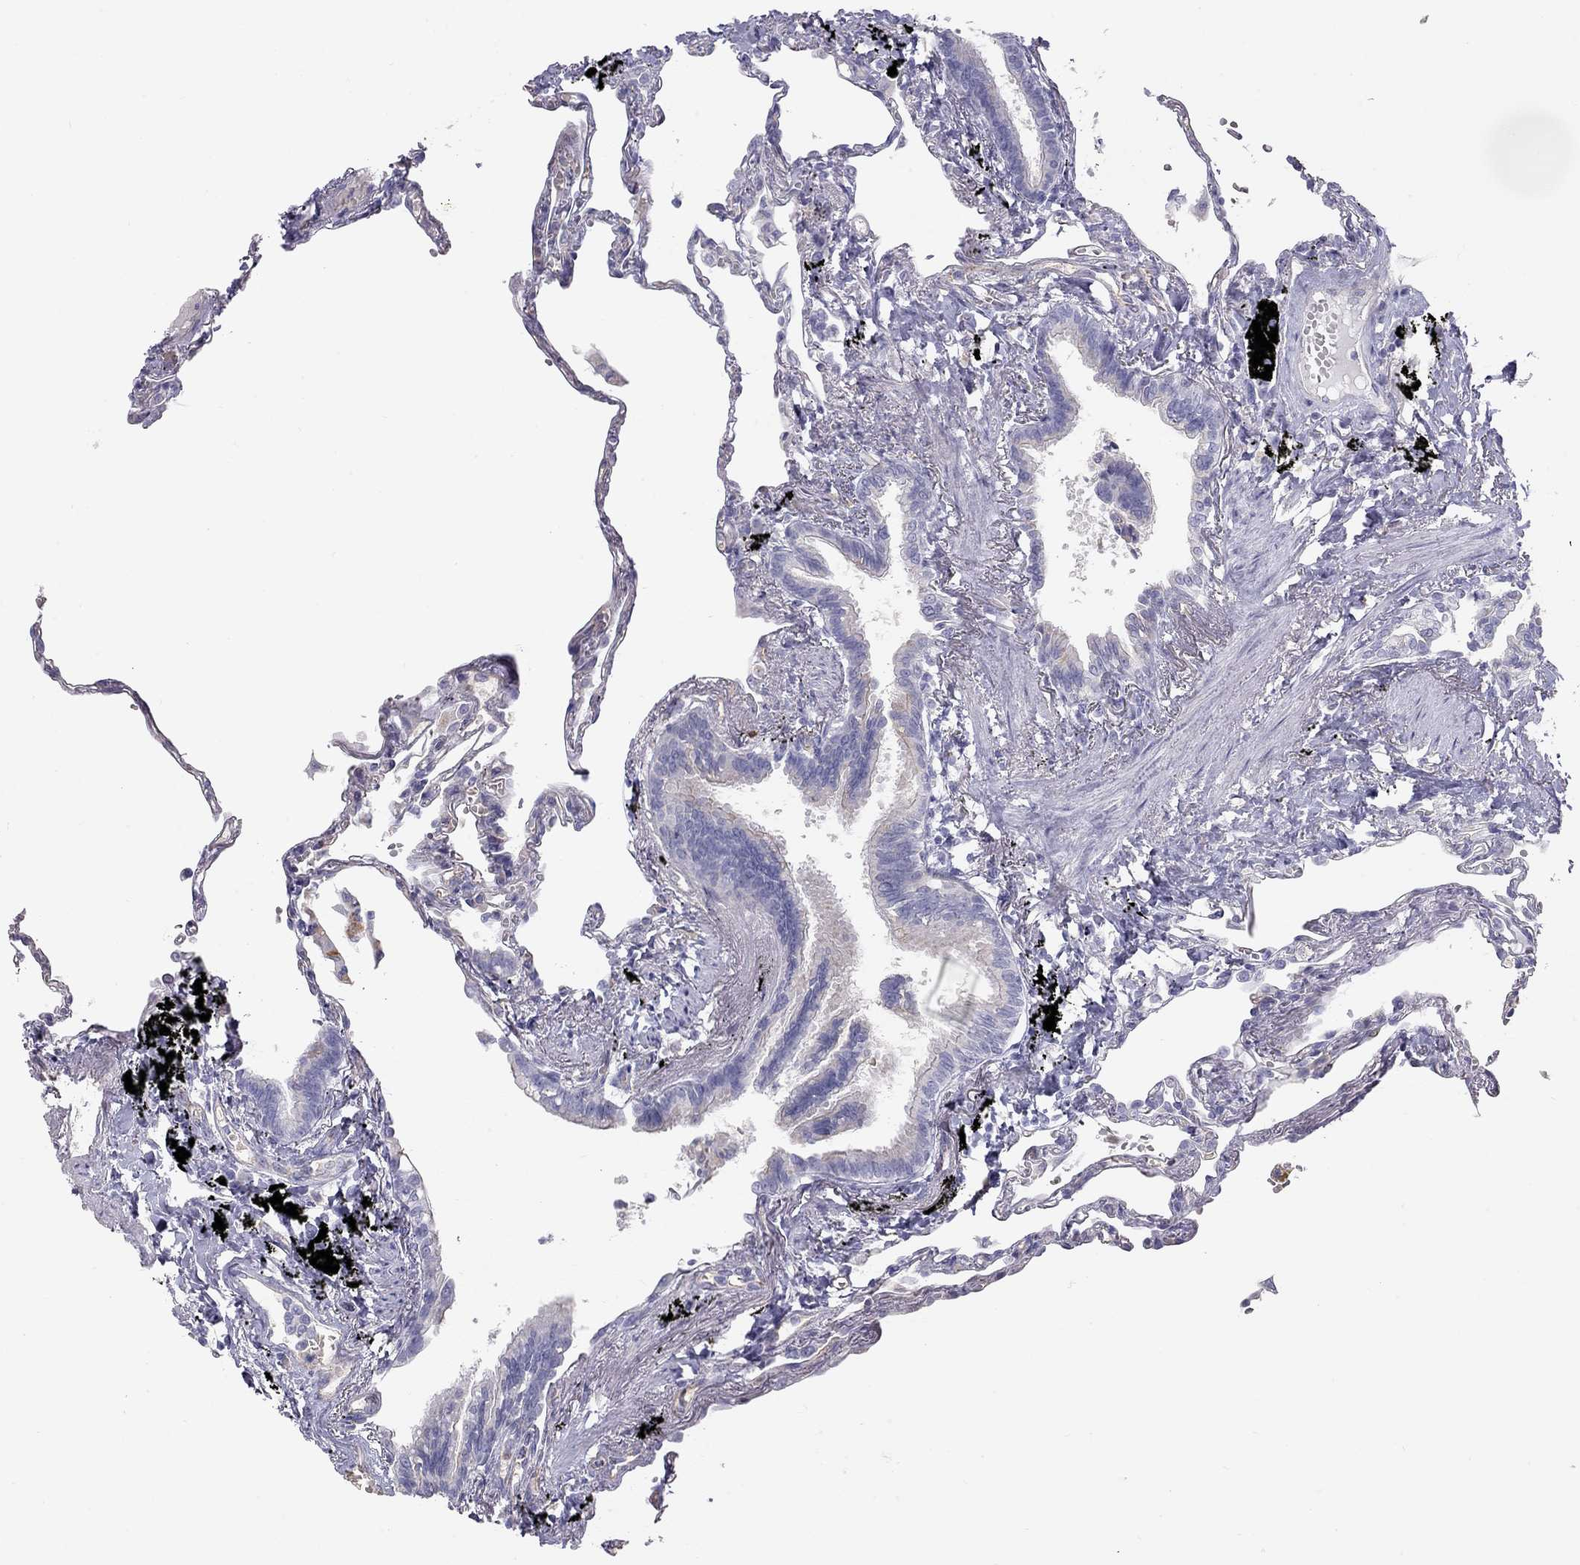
{"staining": {"intensity": "negative", "quantity": "none", "location": "none"}, "tissue": "lung", "cell_type": "Alveolar cells", "image_type": "normal", "snomed": [{"axis": "morphology", "description": "Normal tissue, NOS"}, {"axis": "topography", "description": "Lung"}], "caption": "Immunohistochemical staining of normal human lung exhibits no significant expression in alveolar cells.", "gene": "TDRD6", "patient": {"sex": "male", "age": 78}}